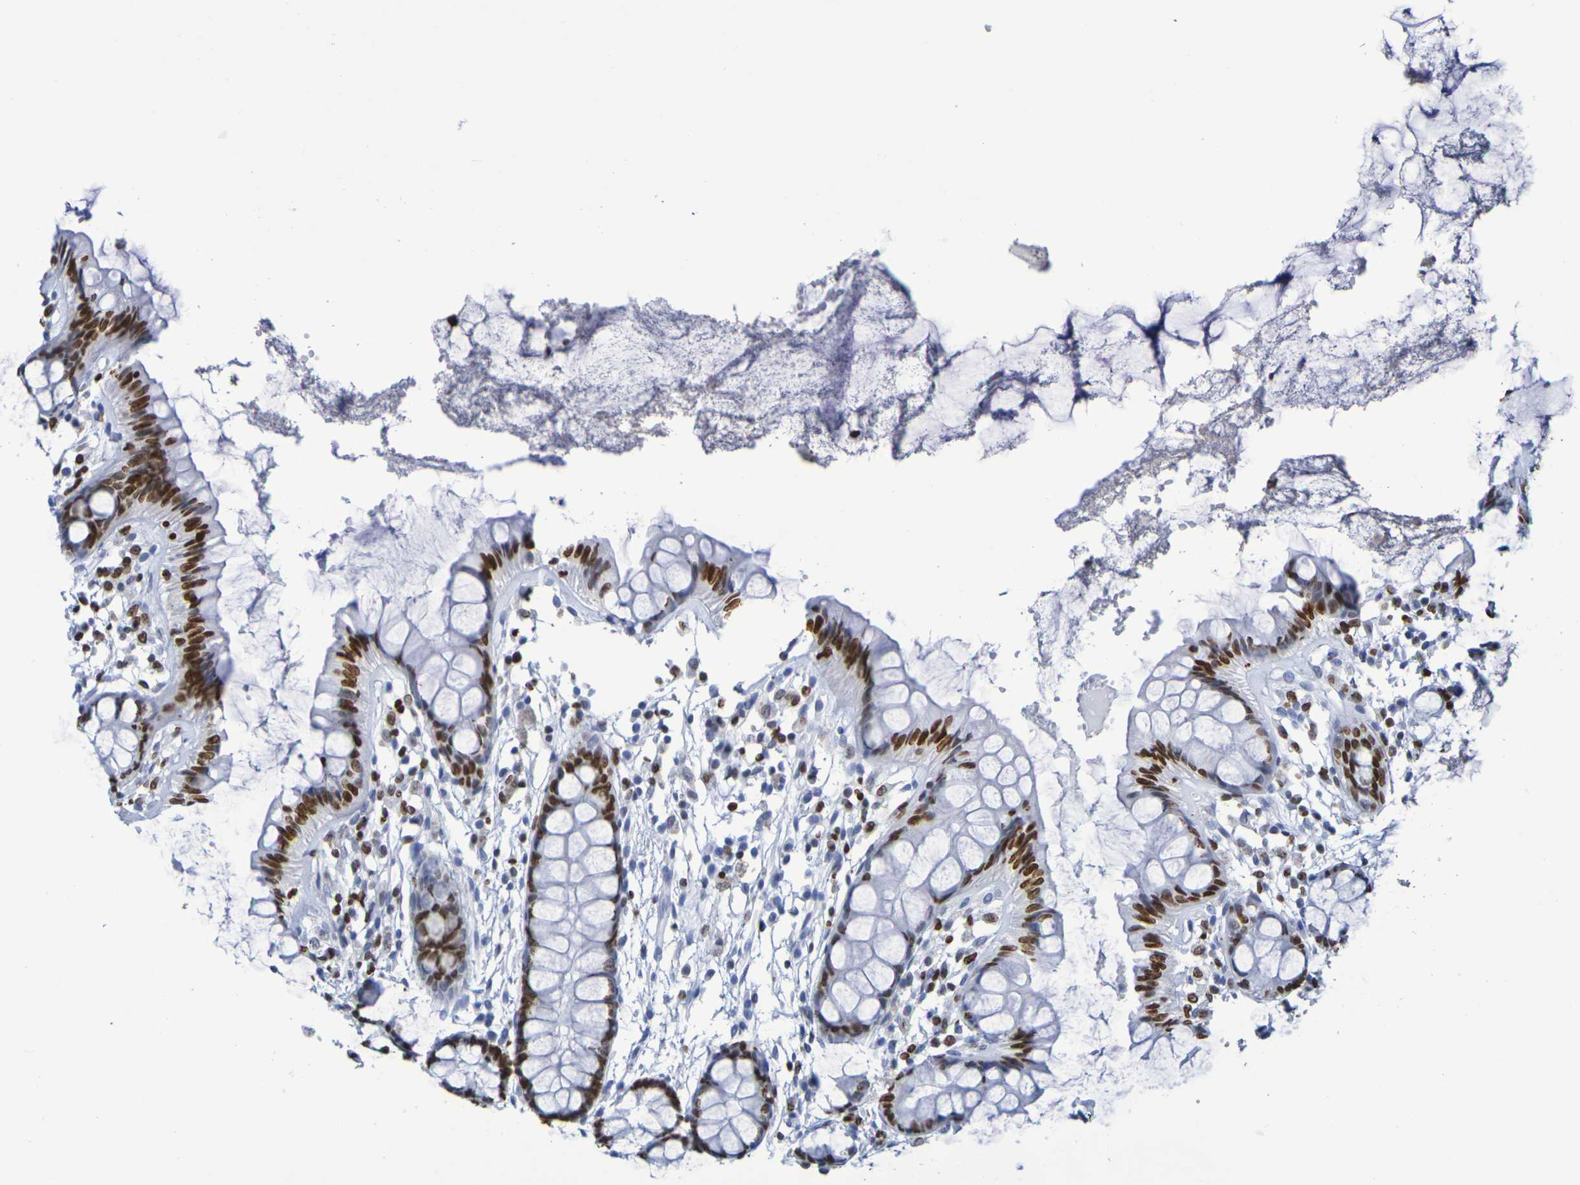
{"staining": {"intensity": "strong", "quantity": ">75%", "location": "nuclear"}, "tissue": "rectum", "cell_type": "Glandular cells", "image_type": "normal", "snomed": [{"axis": "morphology", "description": "Normal tissue, NOS"}, {"axis": "topography", "description": "Rectum"}], "caption": "Immunohistochemical staining of benign human rectum shows high levels of strong nuclear expression in approximately >75% of glandular cells.", "gene": "H1", "patient": {"sex": "female", "age": 66}}